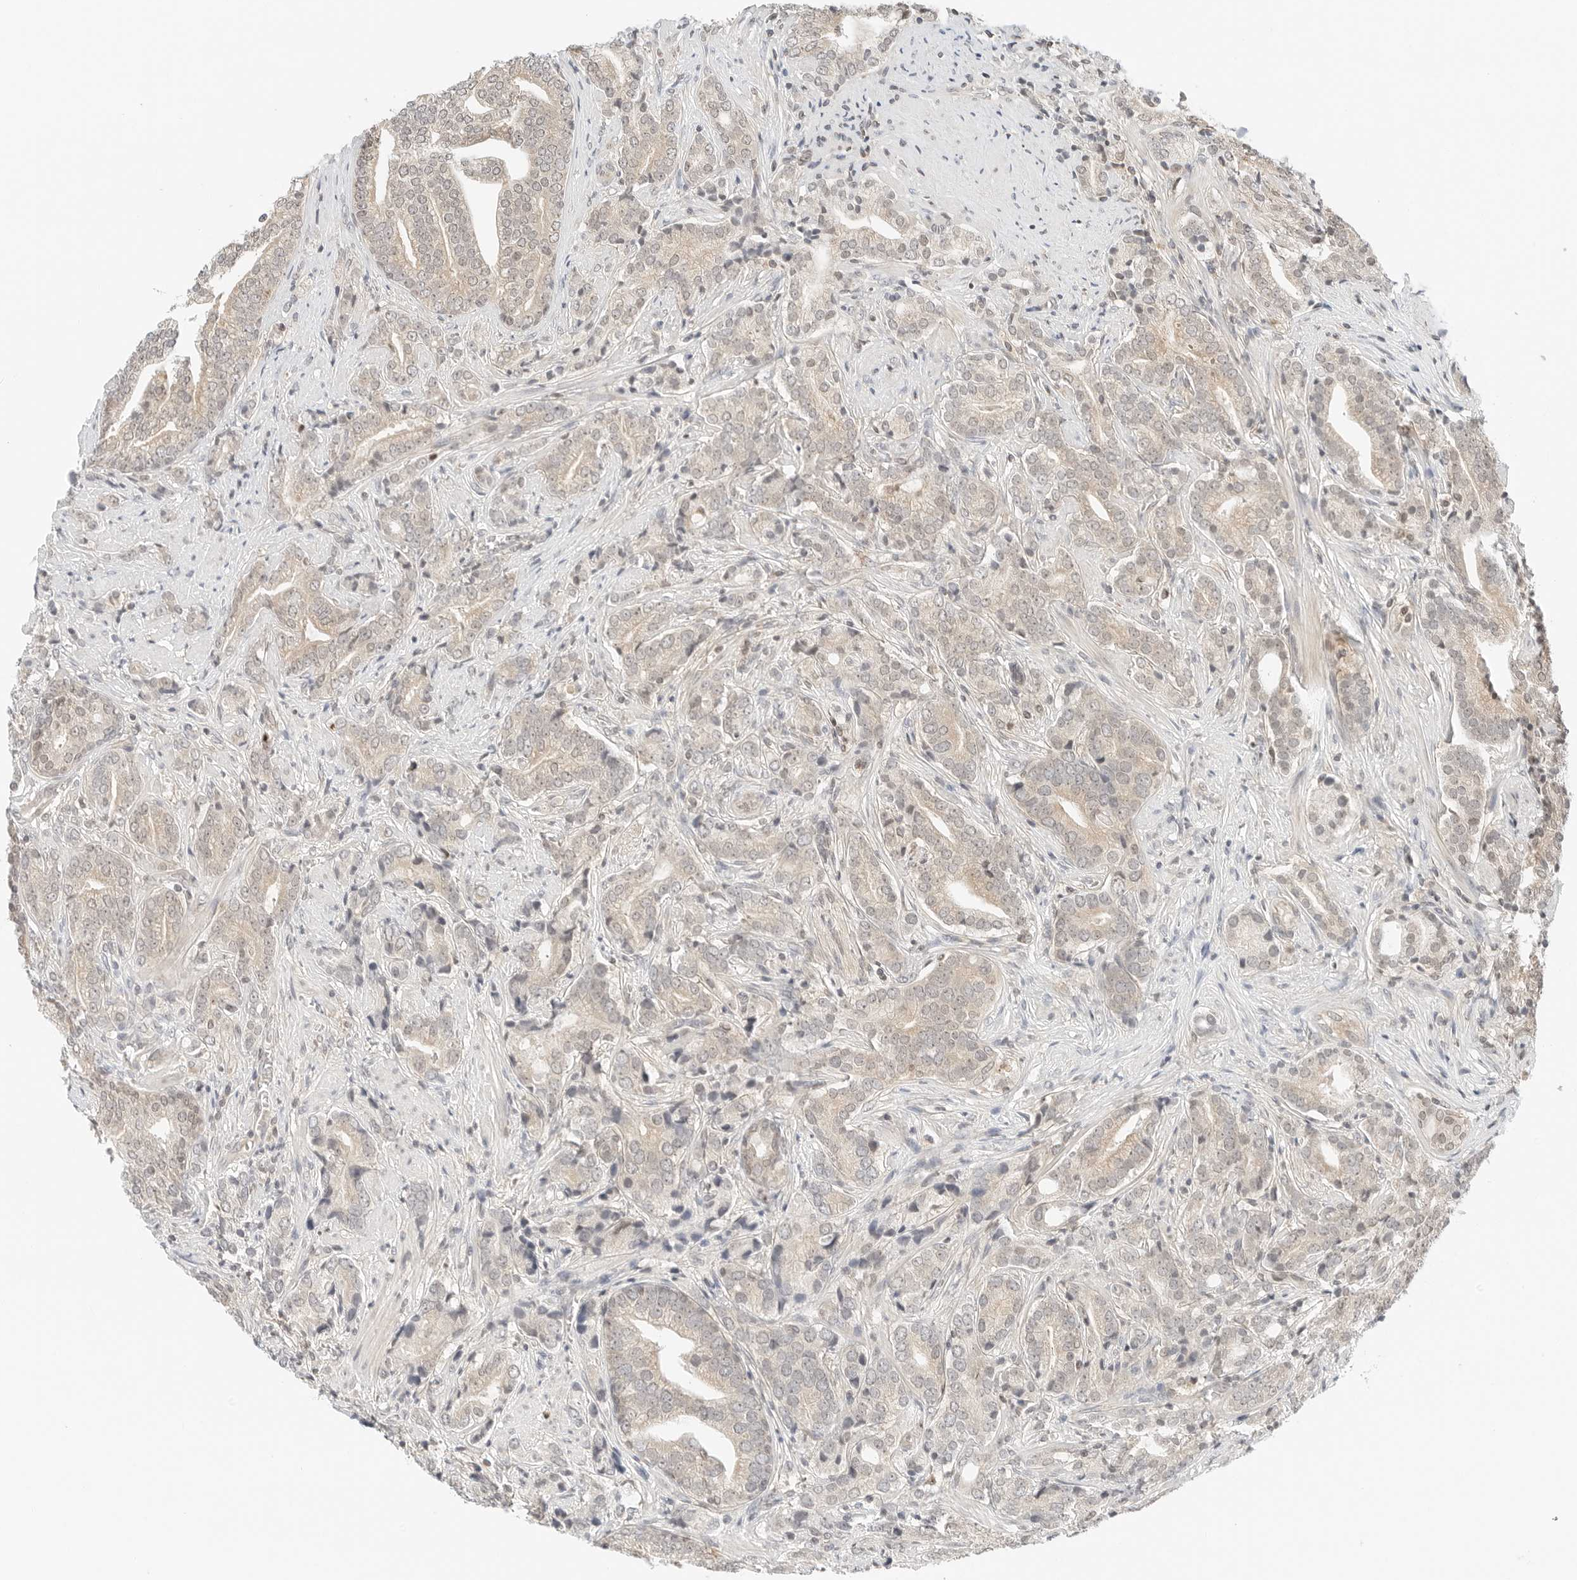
{"staining": {"intensity": "negative", "quantity": "none", "location": "none"}, "tissue": "prostate cancer", "cell_type": "Tumor cells", "image_type": "cancer", "snomed": [{"axis": "morphology", "description": "Adenocarcinoma, High grade"}, {"axis": "topography", "description": "Prostate"}], "caption": "IHC of prostate cancer shows no positivity in tumor cells.", "gene": "IQCC", "patient": {"sex": "male", "age": 57}}